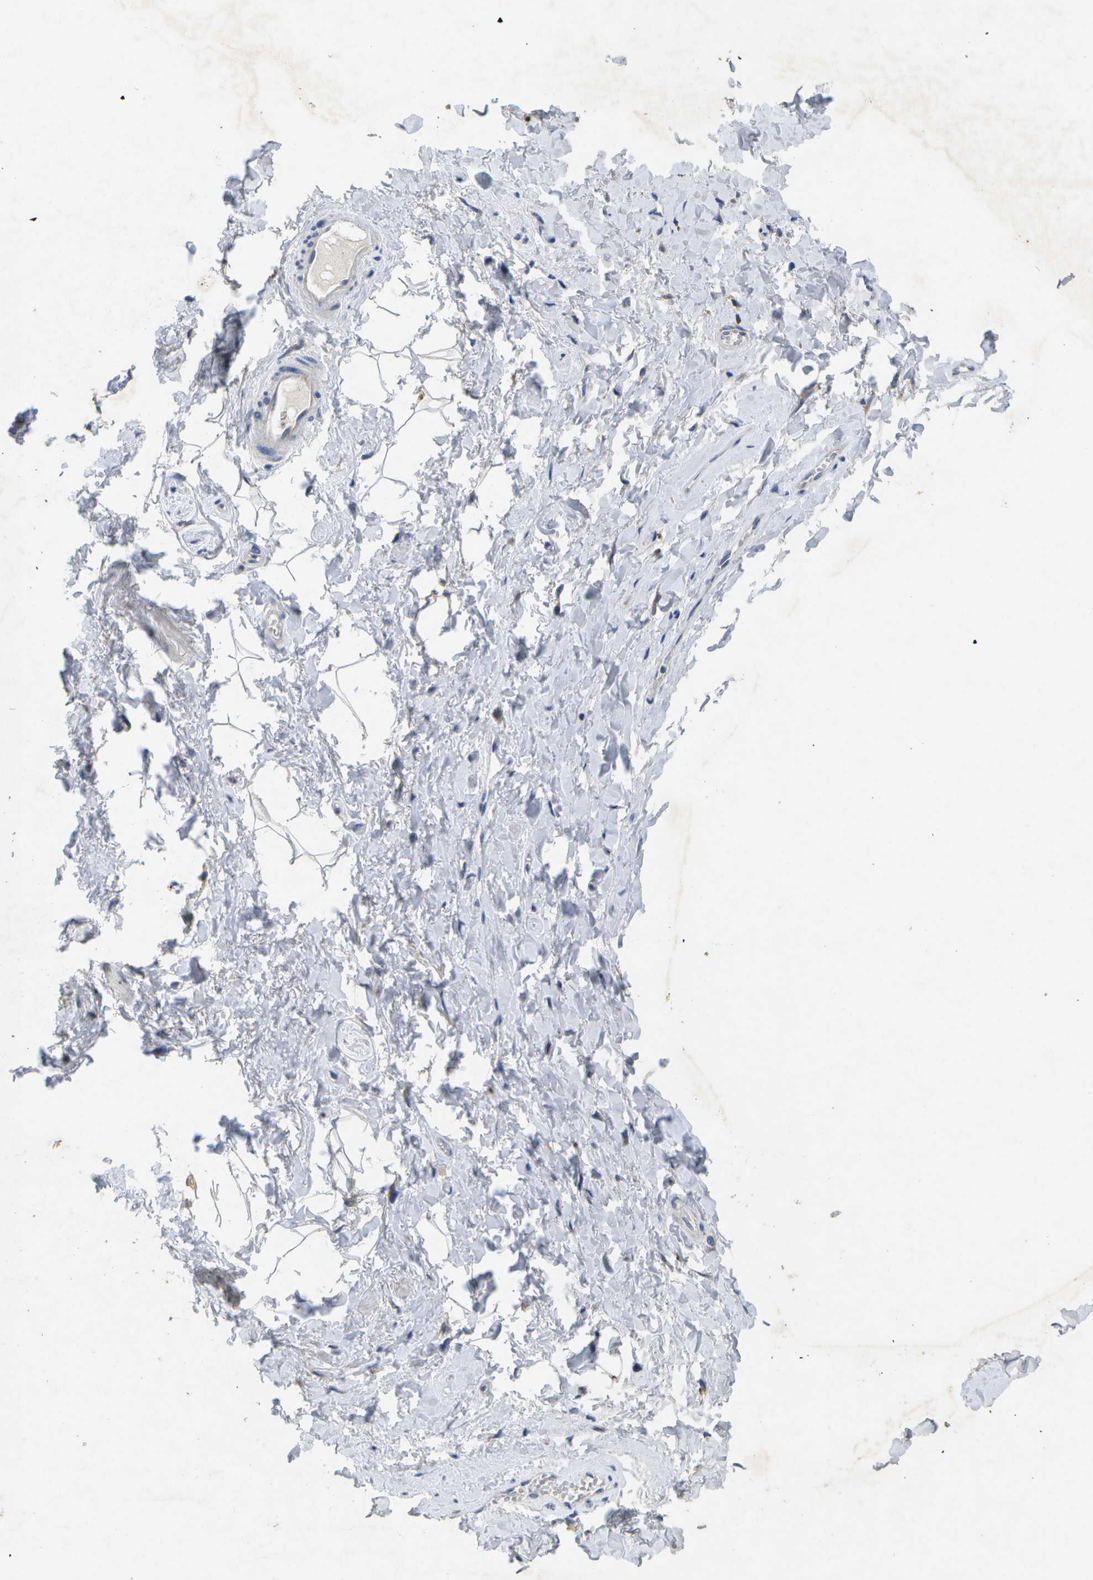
{"staining": {"intensity": "weak", "quantity": "<25%", "location": "cytoplasmic/membranous"}, "tissue": "skin", "cell_type": "Epidermal cells", "image_type": "normal", "snomed": [{"axis": "morphology", "description": "Normal tissue, NOS"}, {"axis": "topography", "description": "Anal"}], "caption": "Immunohistochemistry (IHC) micrograph of normal human skin stained for a protein (brown), which displays no positivity in epidermal cells. (DAB (3,3'-diaminobenzidine) IHC with hematoxylin counter stain).", "gene": "KDELR1", "patient": {"sex": "male", "age": 69}}